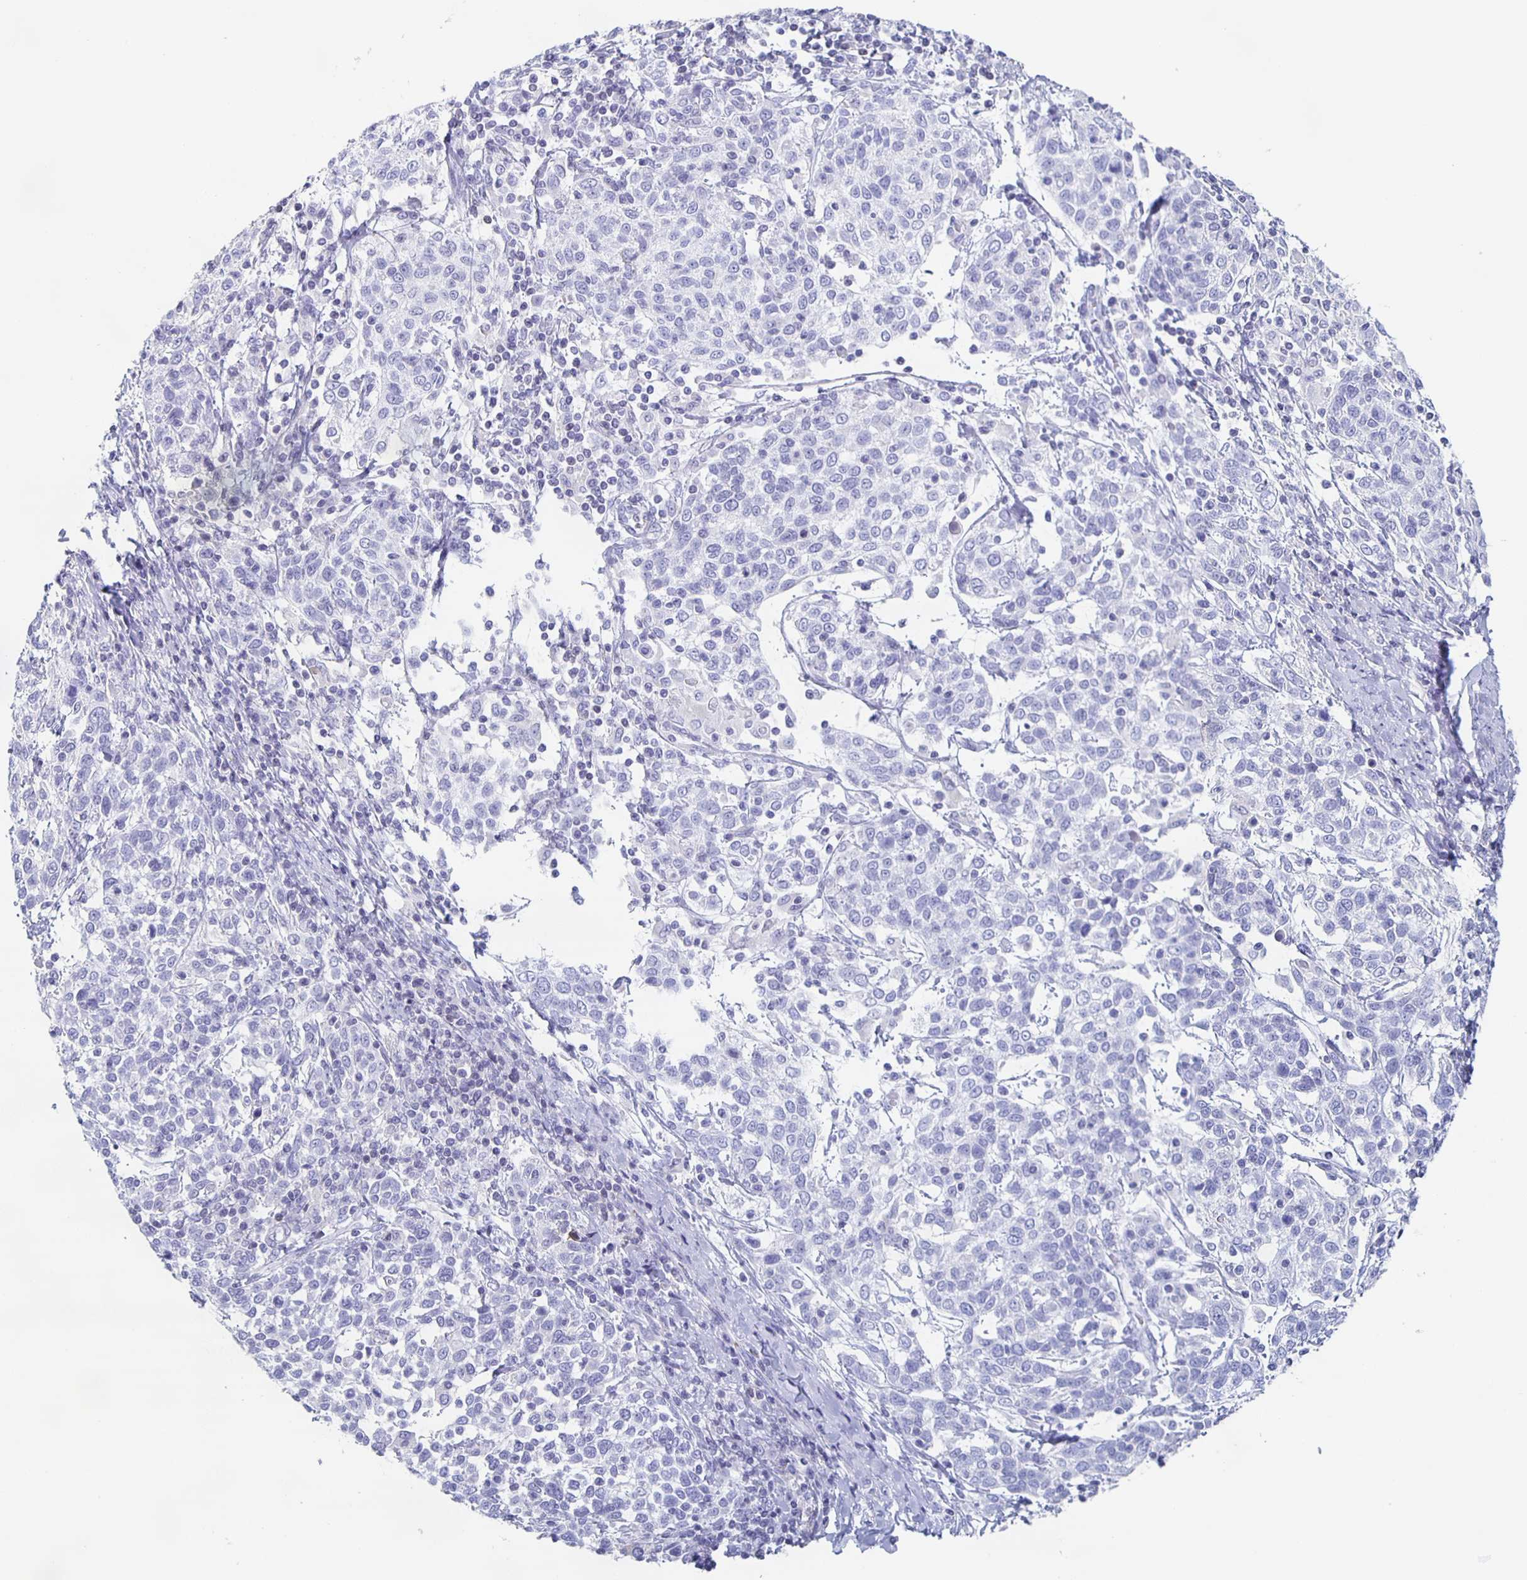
{"staining": {"intensity": "negative", "quantity": "none", "location": "none"}, "tissue": "cervical cancer", "cell_type": "Tumor cells", "image_type": "cancer", "snomed": [{"axis": "morphology", "description": "Squamous cell carcinoma, NOS"}, {"axis": "topography", "description": "Cervix"}], "caption": "IHC of human cervical squamous cell carcinoma demonstrates no expression in tumor cells.", "gene": "FGA", "patient": {"sex": "female", "age": 61}}